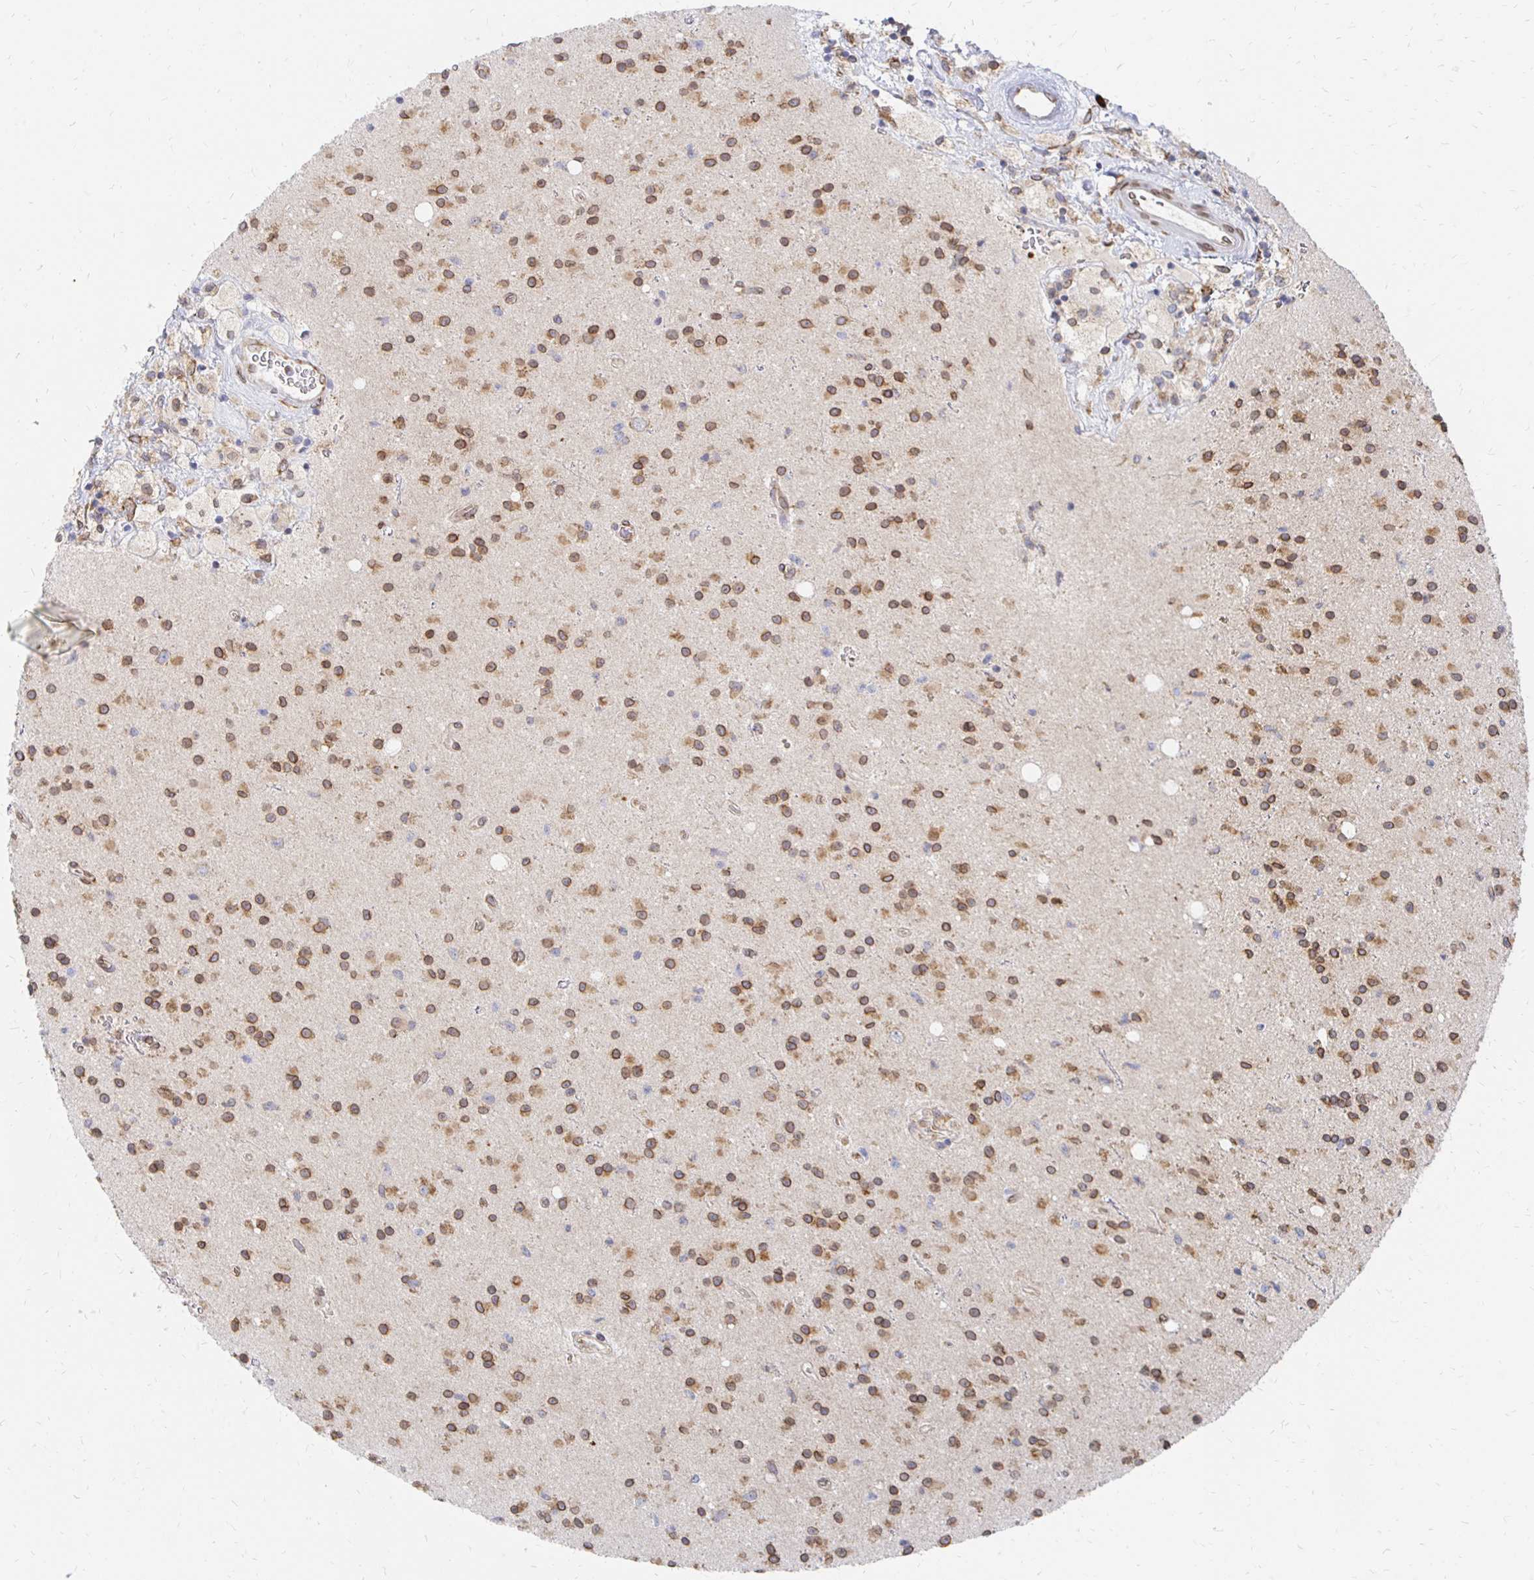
{"staining": {"intensity": "moderate", "quantity": "25%-75%", "location": "cytoplasmic/membranous,nuclear"}, "tissue": "glioma", "cell_type": "Tumor cells", "image_type": "cancer", "snomed": [{"axis": "morphology", "description": "Glioma, malignant, High grade"}, {"axis": "topography", "description": "Brain"}], "caption": "Human malignant glioma (high-grade) stained with a brown dye reveals moderate cytoplasmic/membranous and nuclear positive expression in approximately 25%-75% of tumor cells.", "gene": "PELI3", "patient": {"sex": "male", "age": 36}}